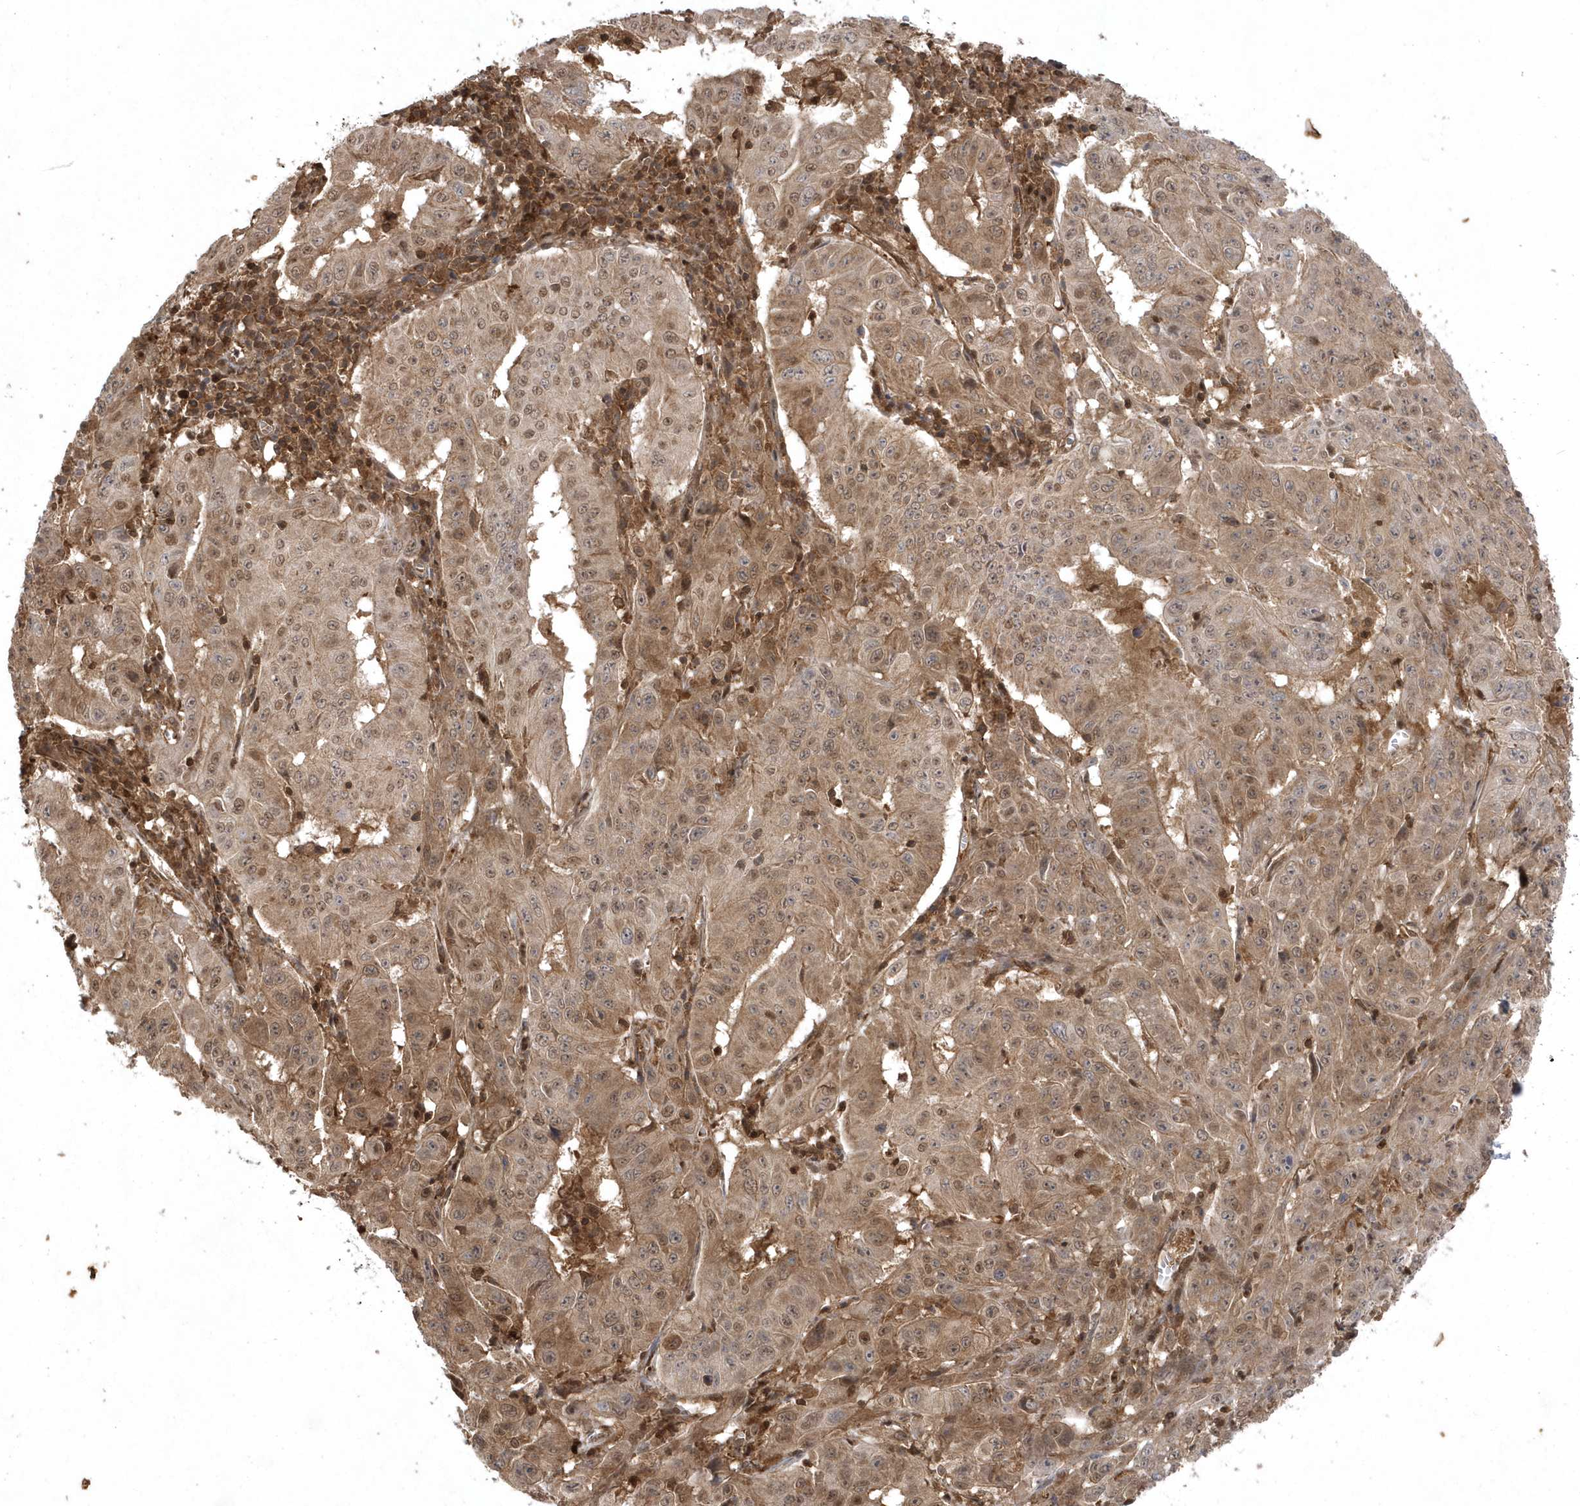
{"staining": {"intensity": "moderate", "quantity": ">75%", "location": "cytoplasmic/membranous,nuclear"}, "tissue": "pancreatic cancer", "cell_type": "Tumor cells", "image_type": "cancer", "snomed": [{"axis": "morphology", "description": "Adenocarcinoma, NOS"}, {"axis": "topography", "description": "Pancreas"}], "caption": "Tumor cells show moderate cytoplasmic/membranous and nuclear staining in approximately >75% of cells in adenocarcinoma (pancreatic).", "gene": "ACYP1", "patient": {"sex": "male", "age": 63}}